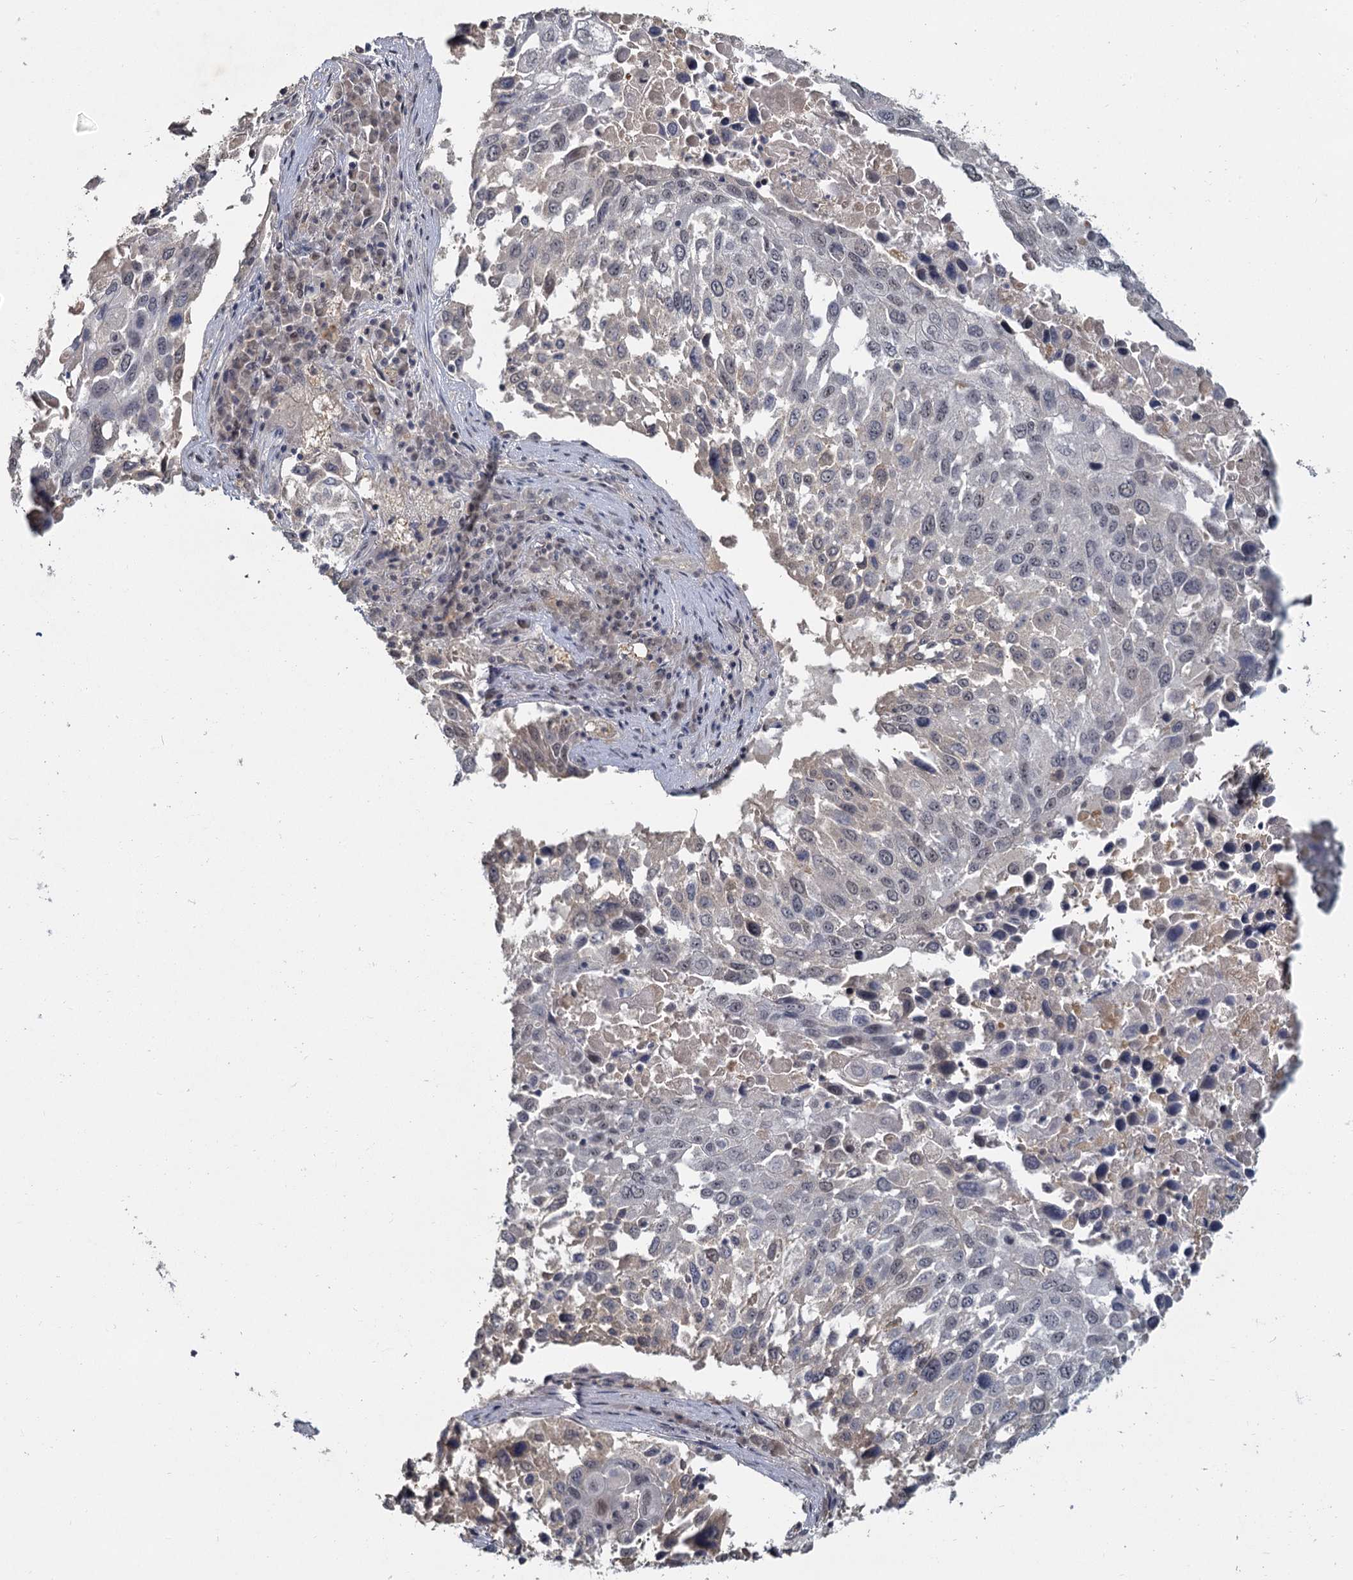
{"staining": {"intensity": "negative", "quantity": "none", "location": "none"}, "tissue": "lung cancer", "cell_type": "Tumor cells", "image_type": "cancer", "snomed": [{"axis": "morphology", "description": "Squamous cell carcinoma, NOS"}, {"axis": "topography", "description": "Lung"}], "caption": "Immunohistochemical staining of lung cancer reveals no significant positivity in tumor cells.", "gene": "MUCL1", "patient": {"sex": "male", "age": 65}}